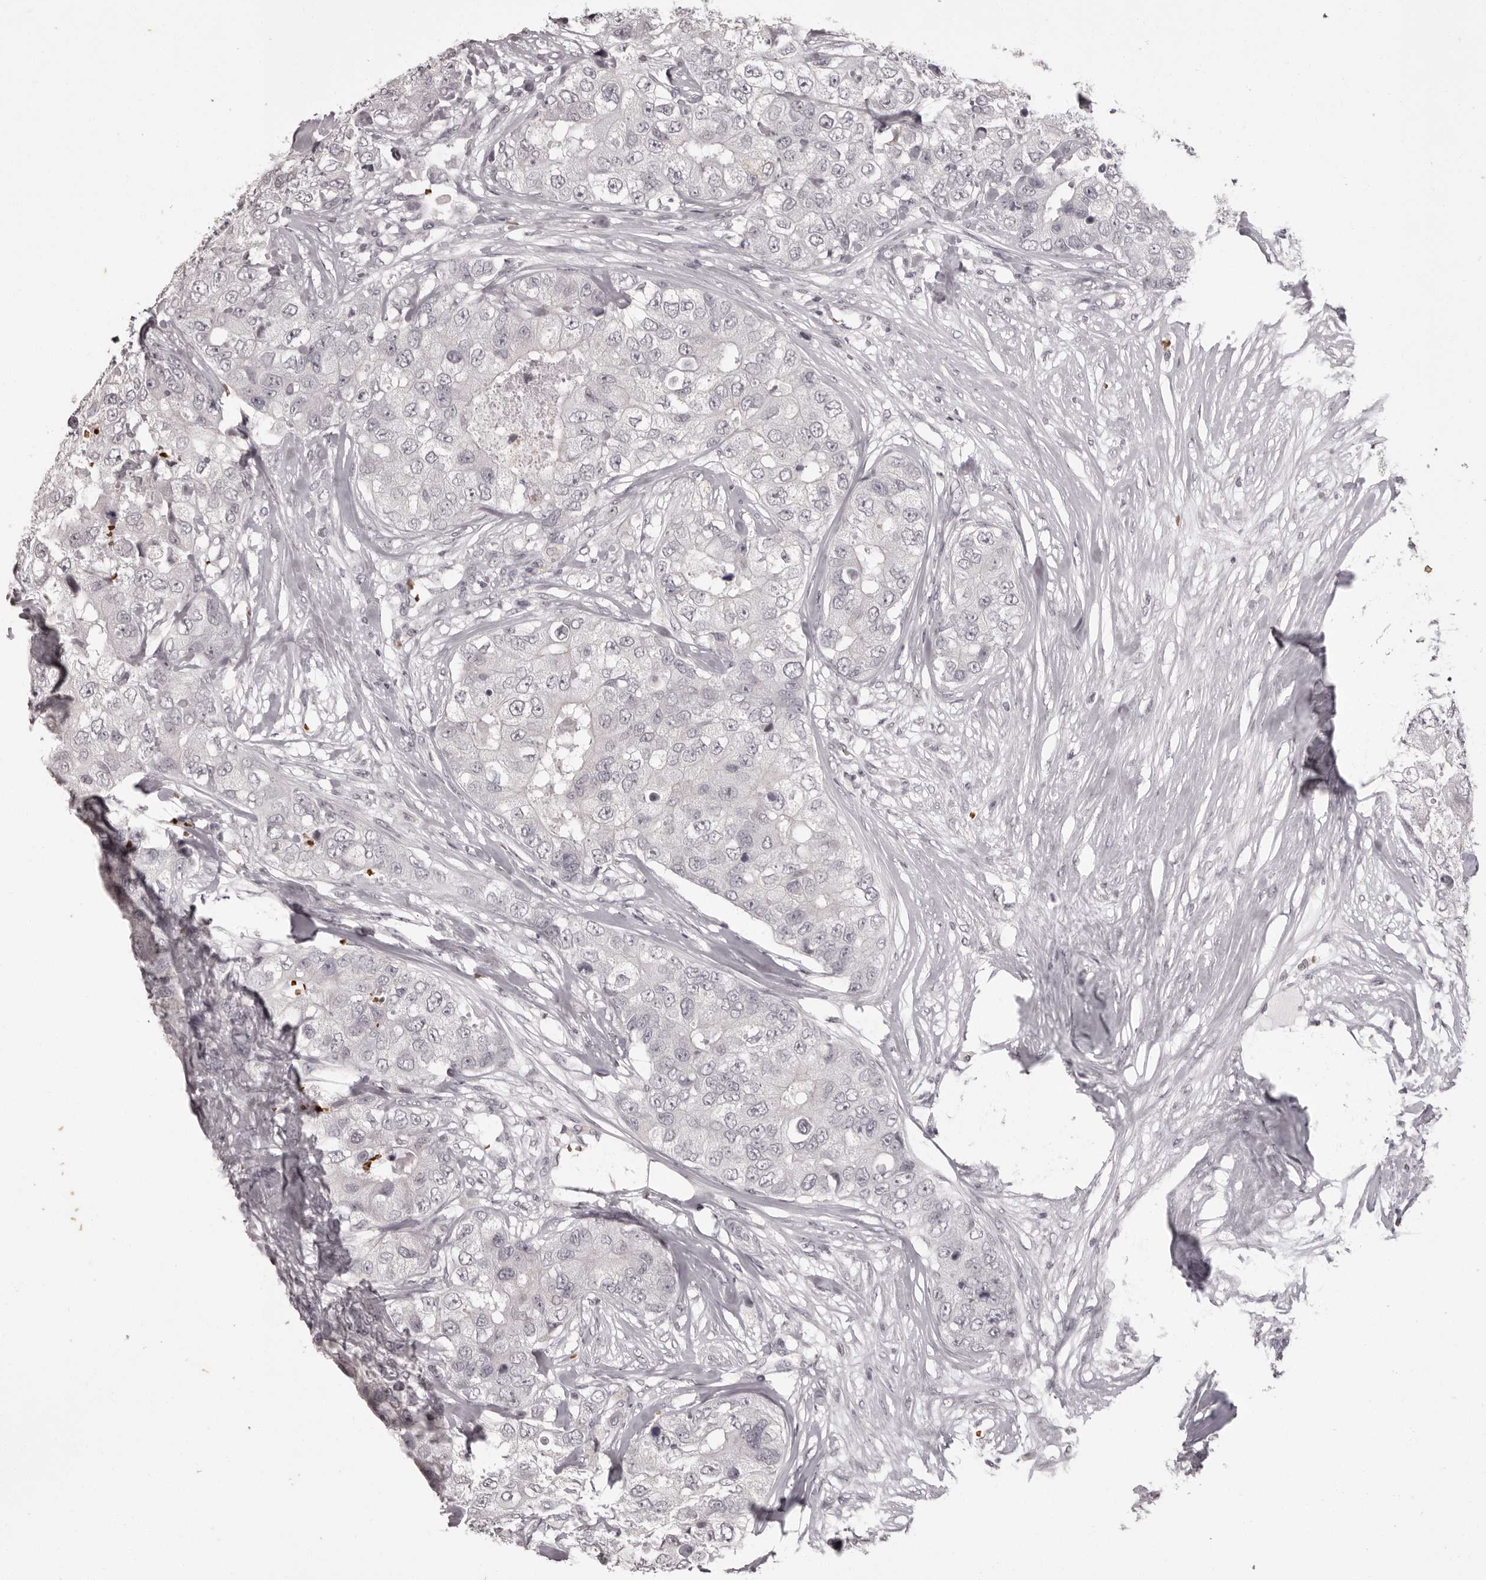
{"staining": {"intensity": "negative", "quantity": "none", "location": "none"}, "tissue": "breast cancer", "cell_type": "Tumor cells", "image_type": "cancer", "snomed": [{"axis": "morphology", "description": "Duct carcinoma"}, {"axis": "topography", "description": "Breast"}], "caption": "Tumor cells show no significant protein positivity in infiltrating ductal carcinoma (breast).", "gene": "C8orf74", "patient": {"sex": "female", "age": 62}}